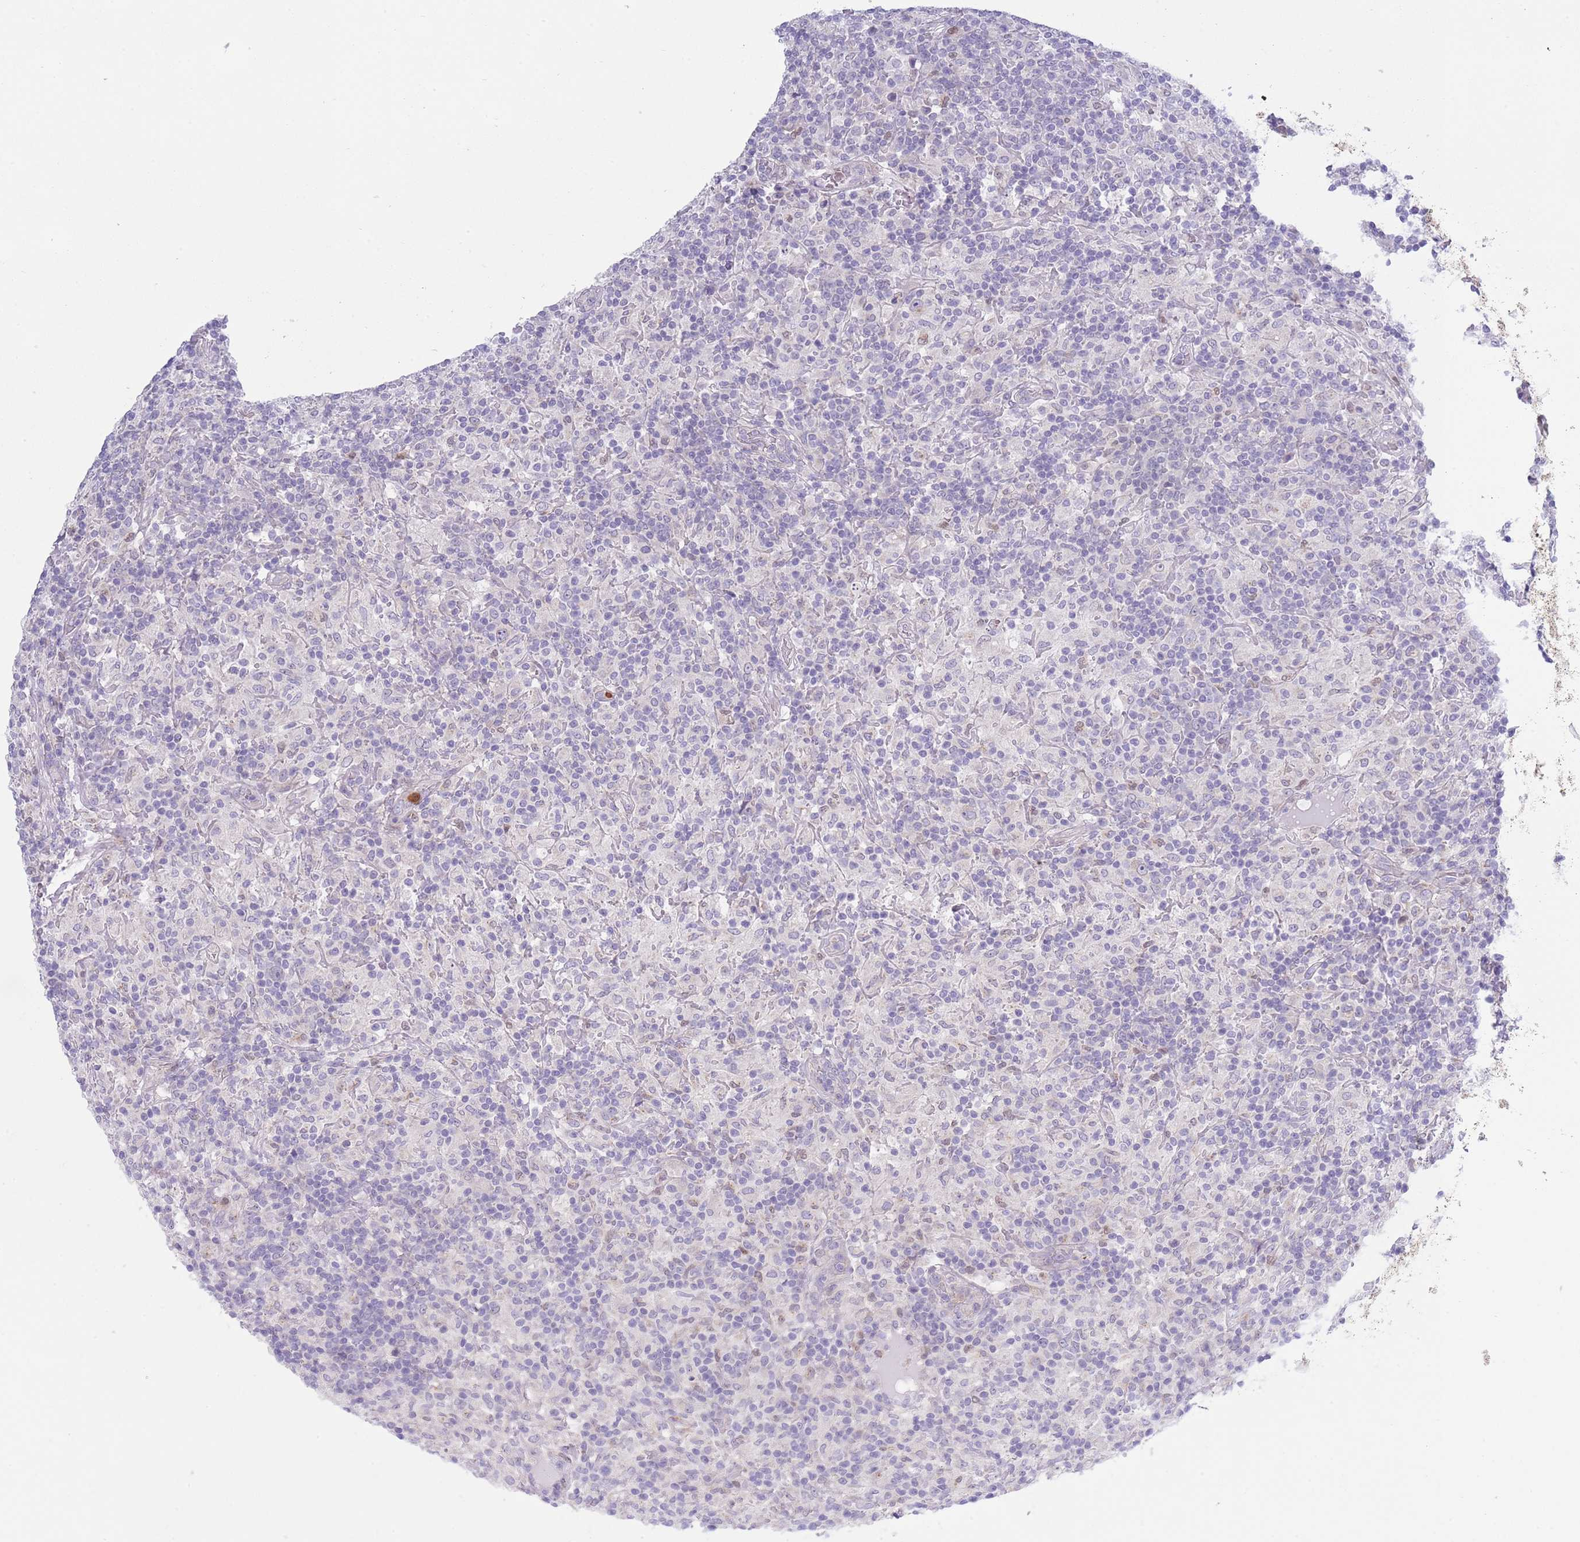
{"staining": {"intensity": "negative", "quantity": "none", "location": "none"}, "tissue": "lymphoma", "cell_type": "Tumor cells", "image_type": "cancer", "snomed": [{"axis": "morphology", "description": "Hodgkin's disease, NOS"}, {"axis": "topography", "description": "Lymph node"}], "caption": "The micrograph exhibits no significant staining in tumor cells of Hodgkin's disease.", "gene": "ZFP2", "patient": {"sex": "male", "age": 70}}